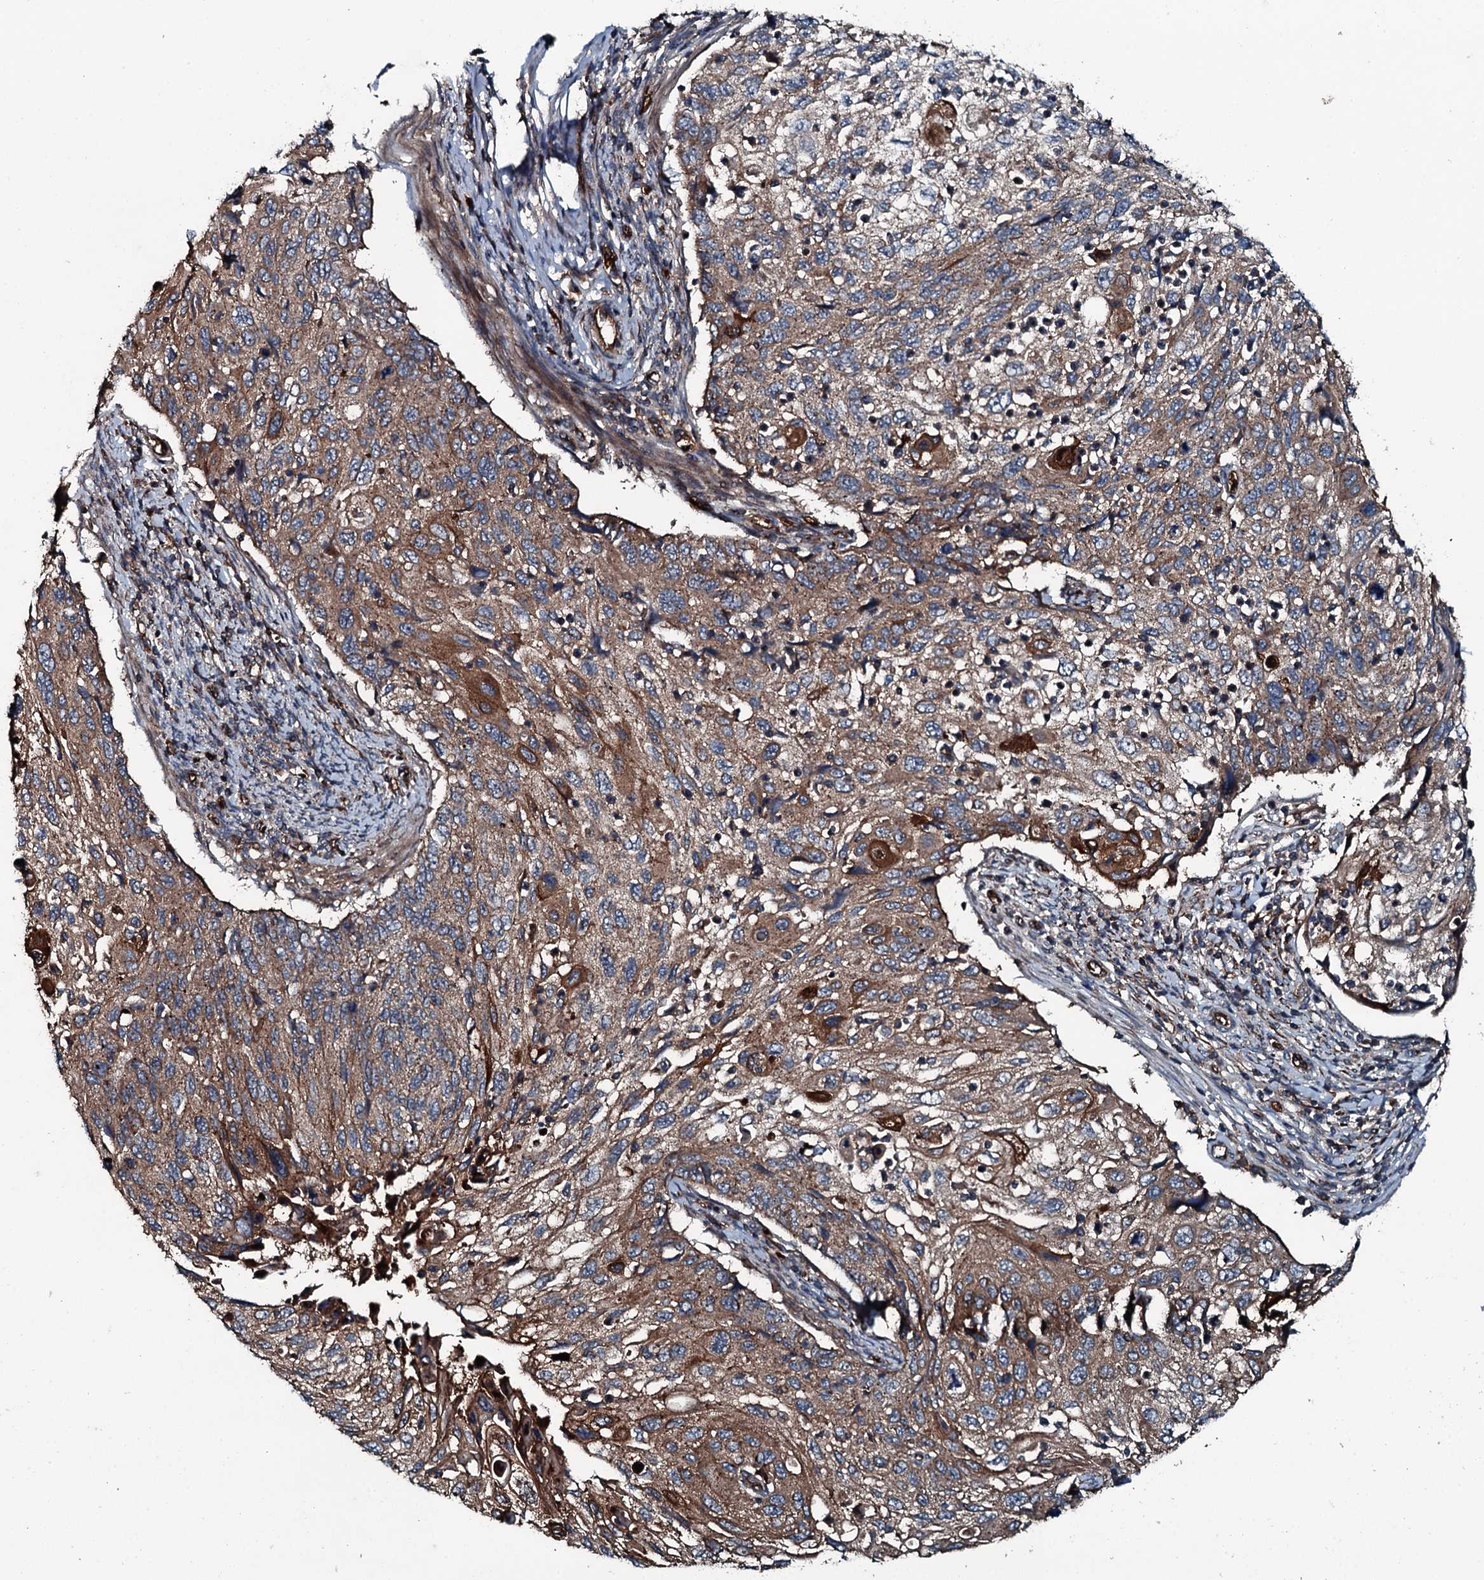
{"staining": {"intensity": "moderate", "quantity": ">75%", "location": "cytoplasmic/membranous"}, "tissue": "cervical cancer", "cell_type": "Tumor cells", "image_type": "cancer", "snomed": [{"axis": "morphology", "description": "Squamous cell carcinoma, NOS"}, {"axis": "topography", "description": "Cervix"}], "caption": "The immunohistochemical stain highlights moderate cytoplasmic/membranous expression in tumor cells of cervical cancer tissue.", "gene": "TRIM7", "patient": {"sex": "female", "age": 70}}